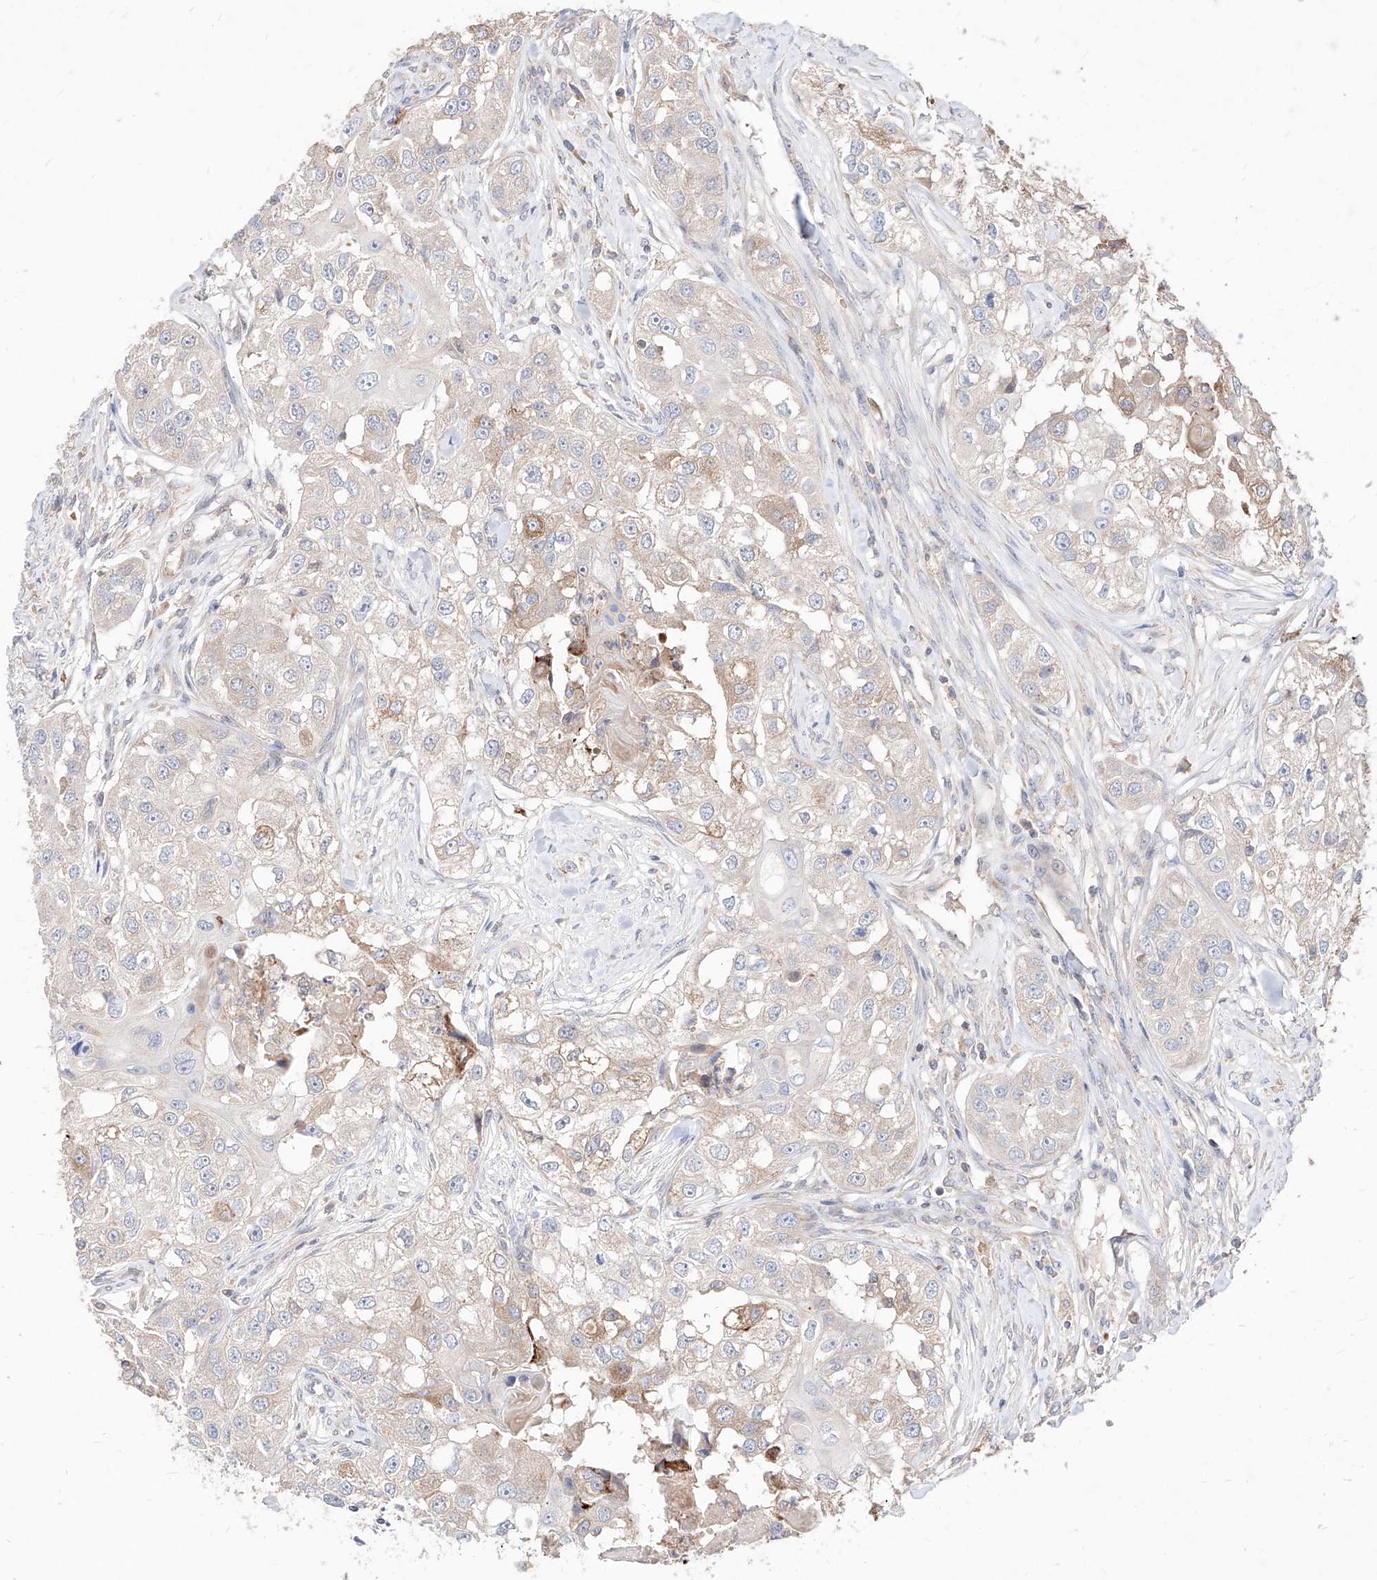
{"staining": {"intensity": "moderate", "quantity": "<25%", "location": "cytoplasmic/membranous"}, "tissue": "head and neck cancer", "cell_type": "Tumor cells", "image_type": "cancer", "snomed": [{"axis": "morphology", "description": "Normal tissue, NOS"}, {"axis": "morphology", "description": "Squamous cell carcinoma, NOS"}, {"axis": "topography", "description": "Skeletal muscle"}, {"axis": "topography", "description": "Head-Neck"}], "caption": "Head and neck cancer was stained to show a protein in brown. There is low levels of moderate cytoplasmic/membranous expression in about <25% of tumor cells. The protein of interest is stained brown, and the nuclei are stained in blue (DAB (3,3'-diaminobenzidine) IHC with brightfield microscopy, high magnification).", "gene": "TSNAX", "patient": {"sex": "male", "age": 51}}